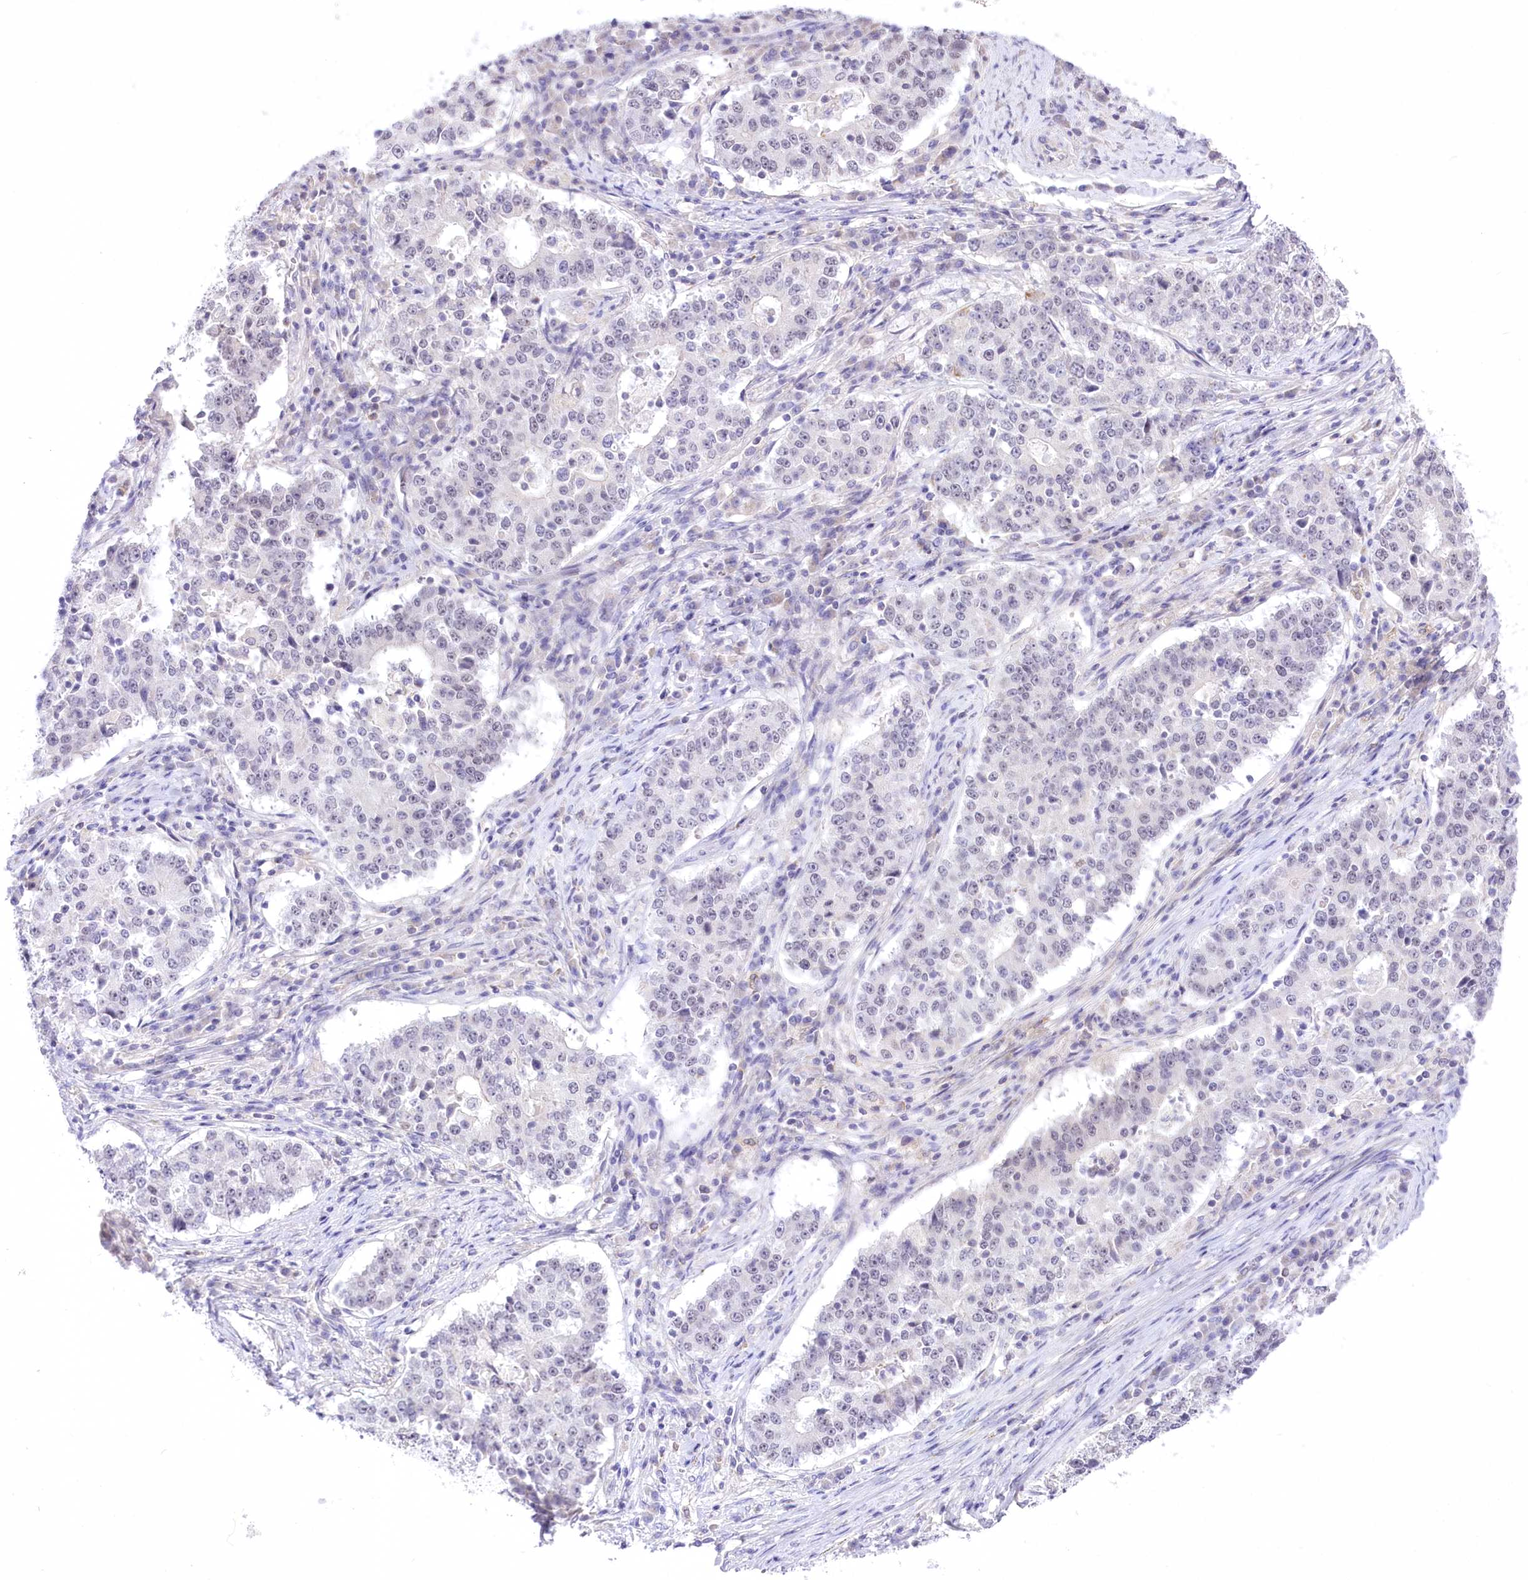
{"staining": {"intensity": "negative", "quantity": "none", "location": "none"}, "tissue": "stomach cancer", "cell_type": "Tumor cells", "image_type": "cancer", "snomed": [{"axis": "morphology", "description": "Adenocarcinoma, NOS"}, {"axis": "topography", "description": "Stomach"}], "caption": "A histopathology image of human stomach cancer (adenocarcinoma) is negative for staining in tumor cells.", "gene": "HELT", "patient": {"sex": "male", "age": 59}}